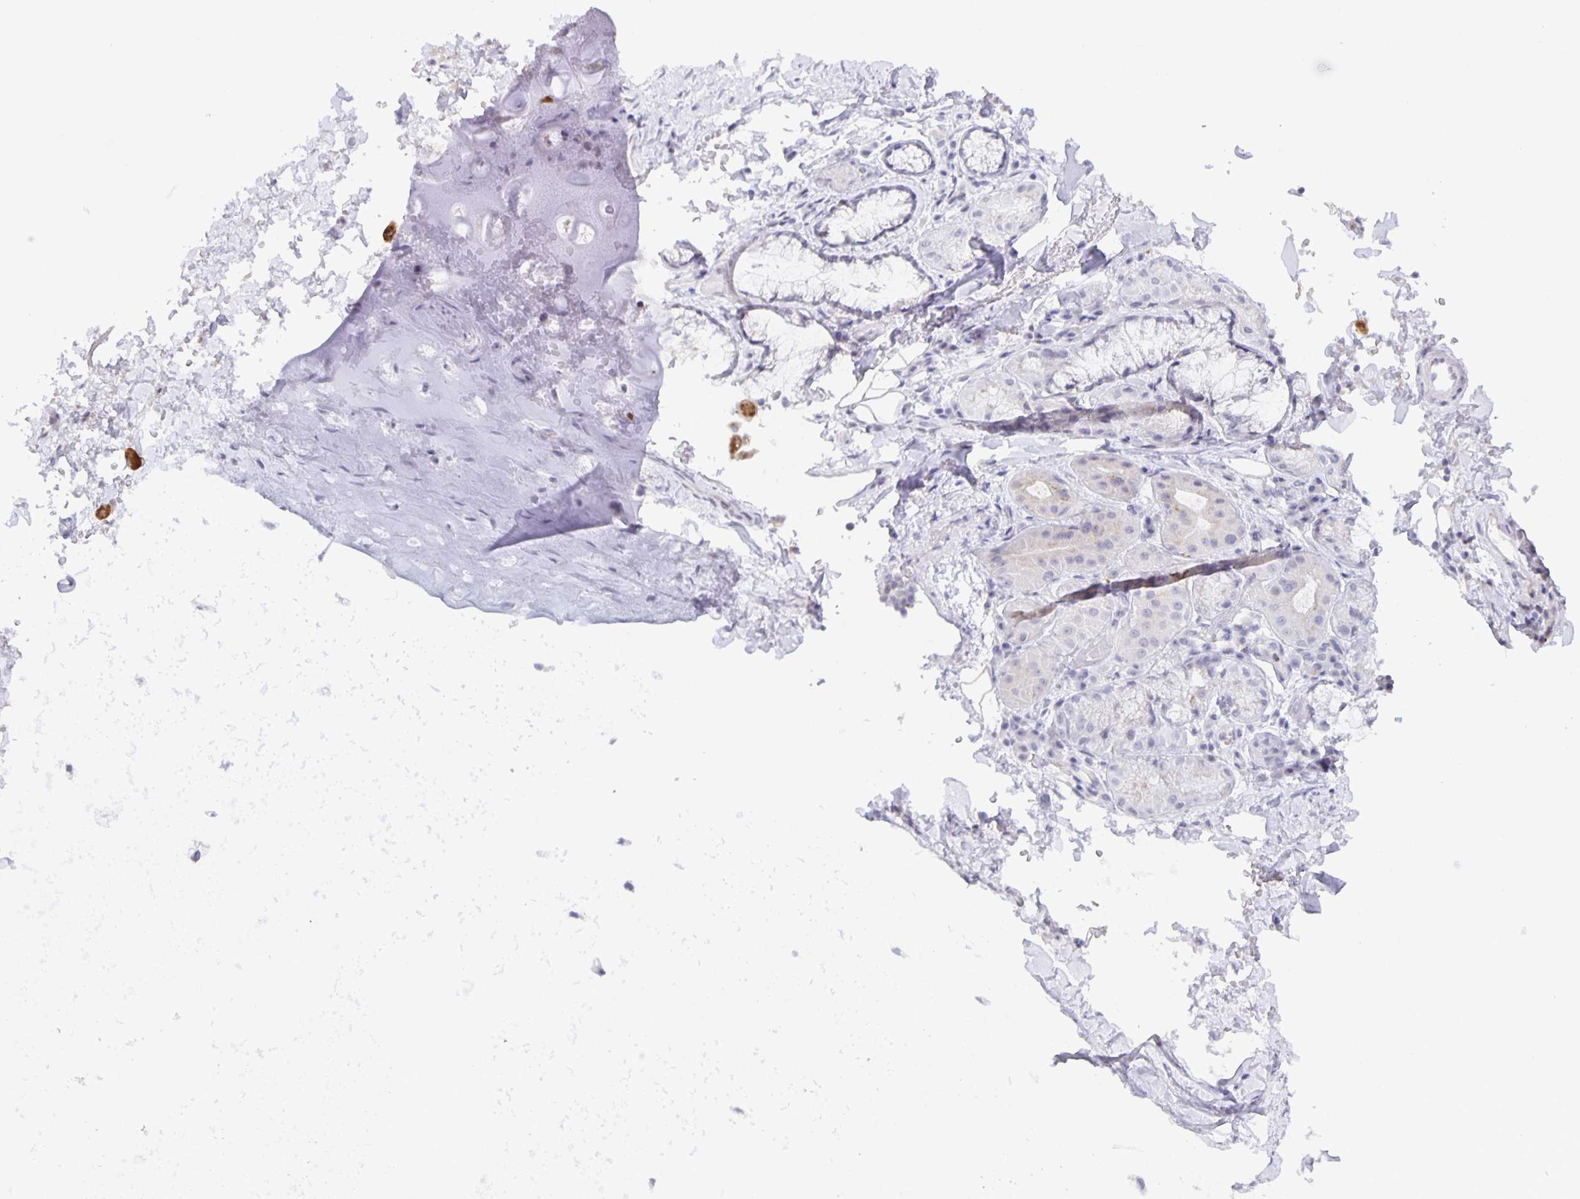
{"staining": {"intensity": "negative", "quantity": "none", "location": "none"}, "tissue": "soft tissue", "cell_type": "Chondrocytes", "image_type": "normal", "snomed": [{"axis": "morphology", "description": "Normal tissue, NOS"}, {"axis": "topography", "description": "Cartilage tissue"}, {"axis": "topography", "description": "Bronchus"}], "caption": "Image shows no significant protein staining in chondrocytes of unremarkable soft tissue. (Immunohistochemistry, brightfield microscopy, high magnification).", "gene": "LIPA", "patient": {"sex": "male", "age": 64}}